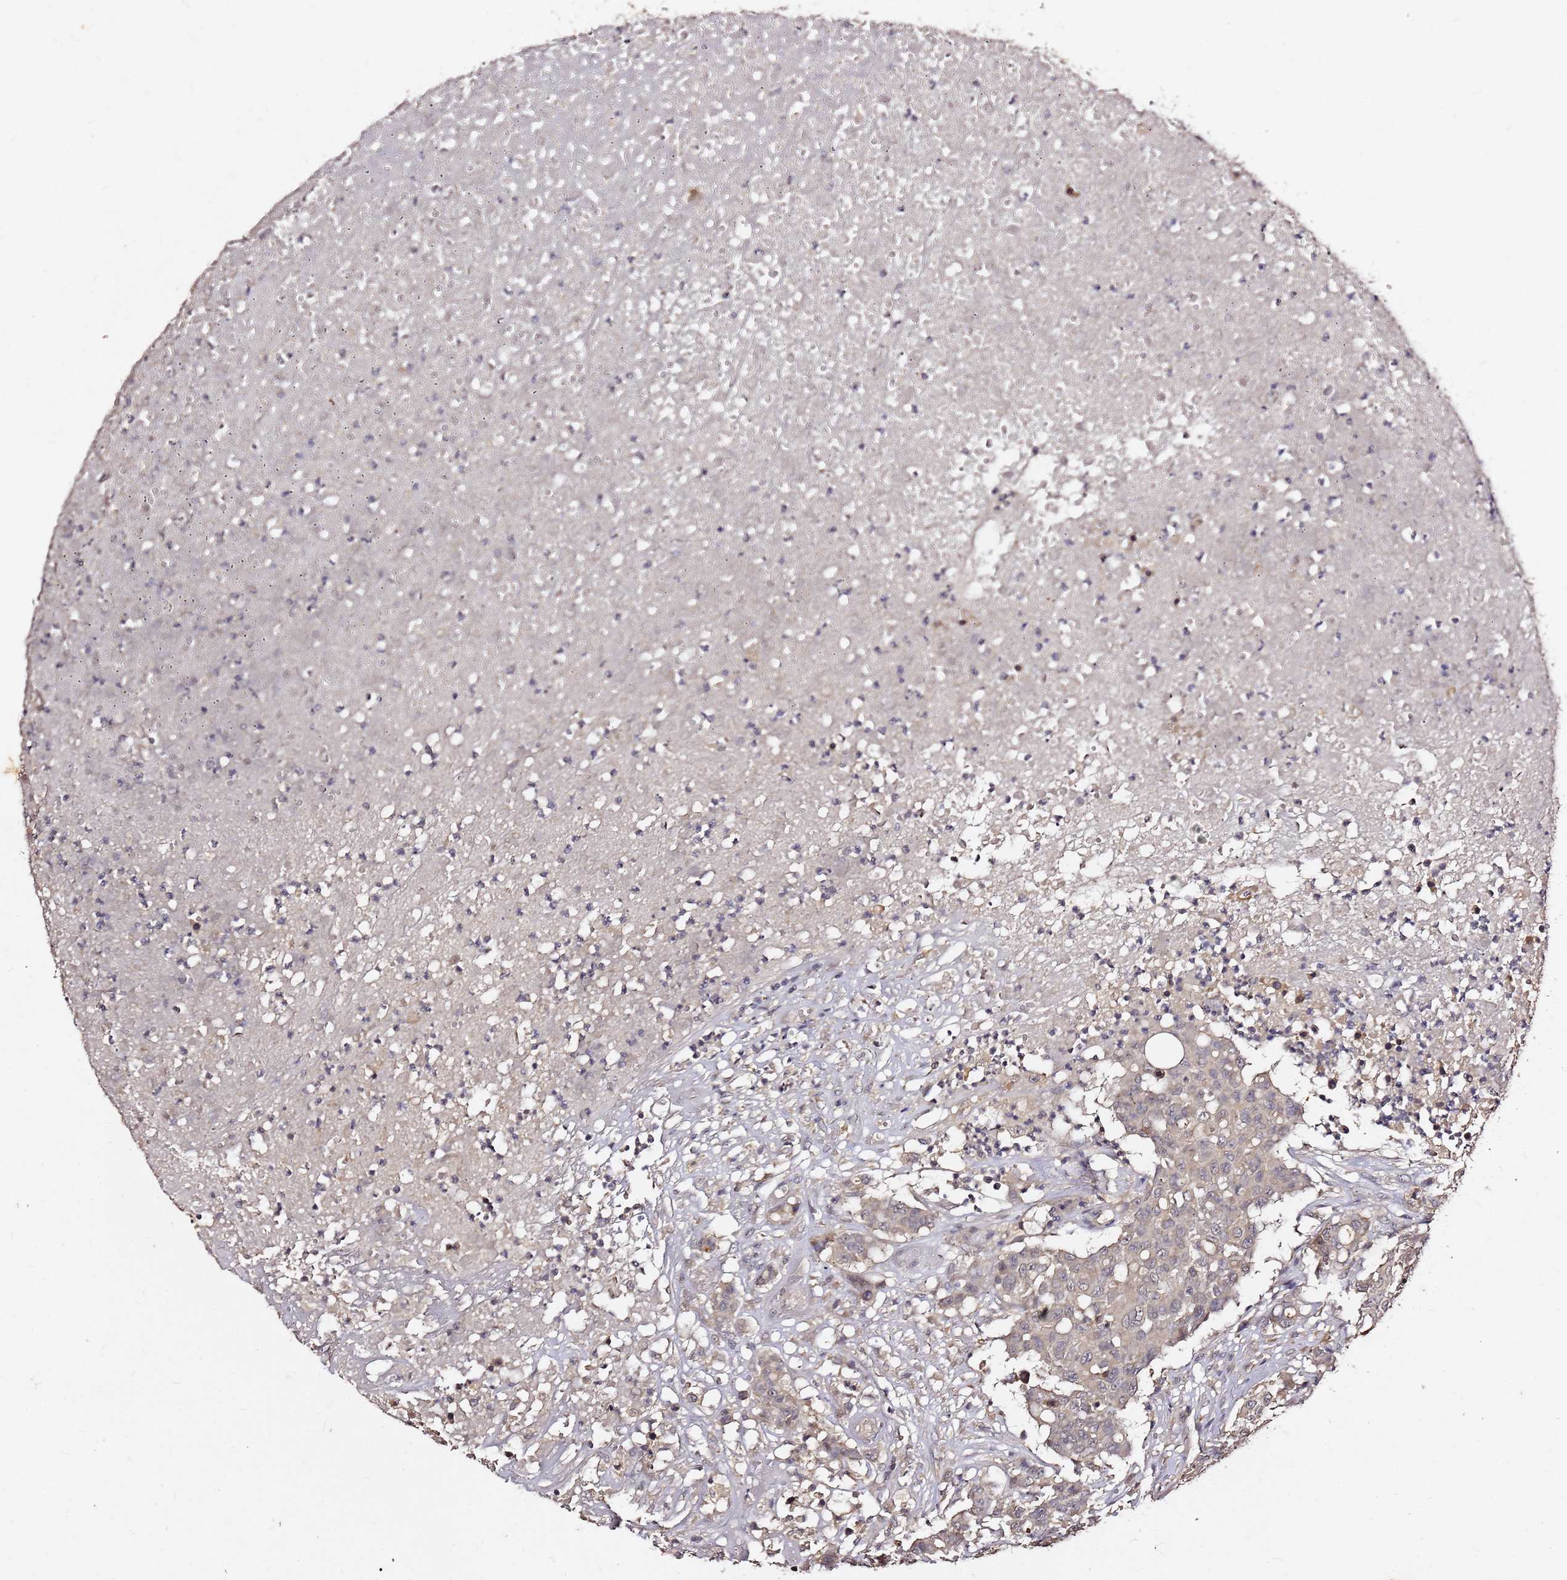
{"staining": {"intensity": "weak", "quantity": "25%-75%", "location": "cytoplasmic/membranous"}, "tissue": "colorectal cancer", "cell_type": "Tumor cells", "image_type": "cancer", "snomed": [{"axis": "morphology", "description": "Adenocarcinoma, NOS"}, {"axis": "topography", "description": "Colon"}], "caption": "Immunohistochemistry (IHC) of human colorectal adenocarcinoma exhibits low levels of weak cytoplasmic/membranous expression in approximately 25%-75% of tumor cells.", "gene": "C6orf136", "patient": {"sex": "male", "age": 51}}